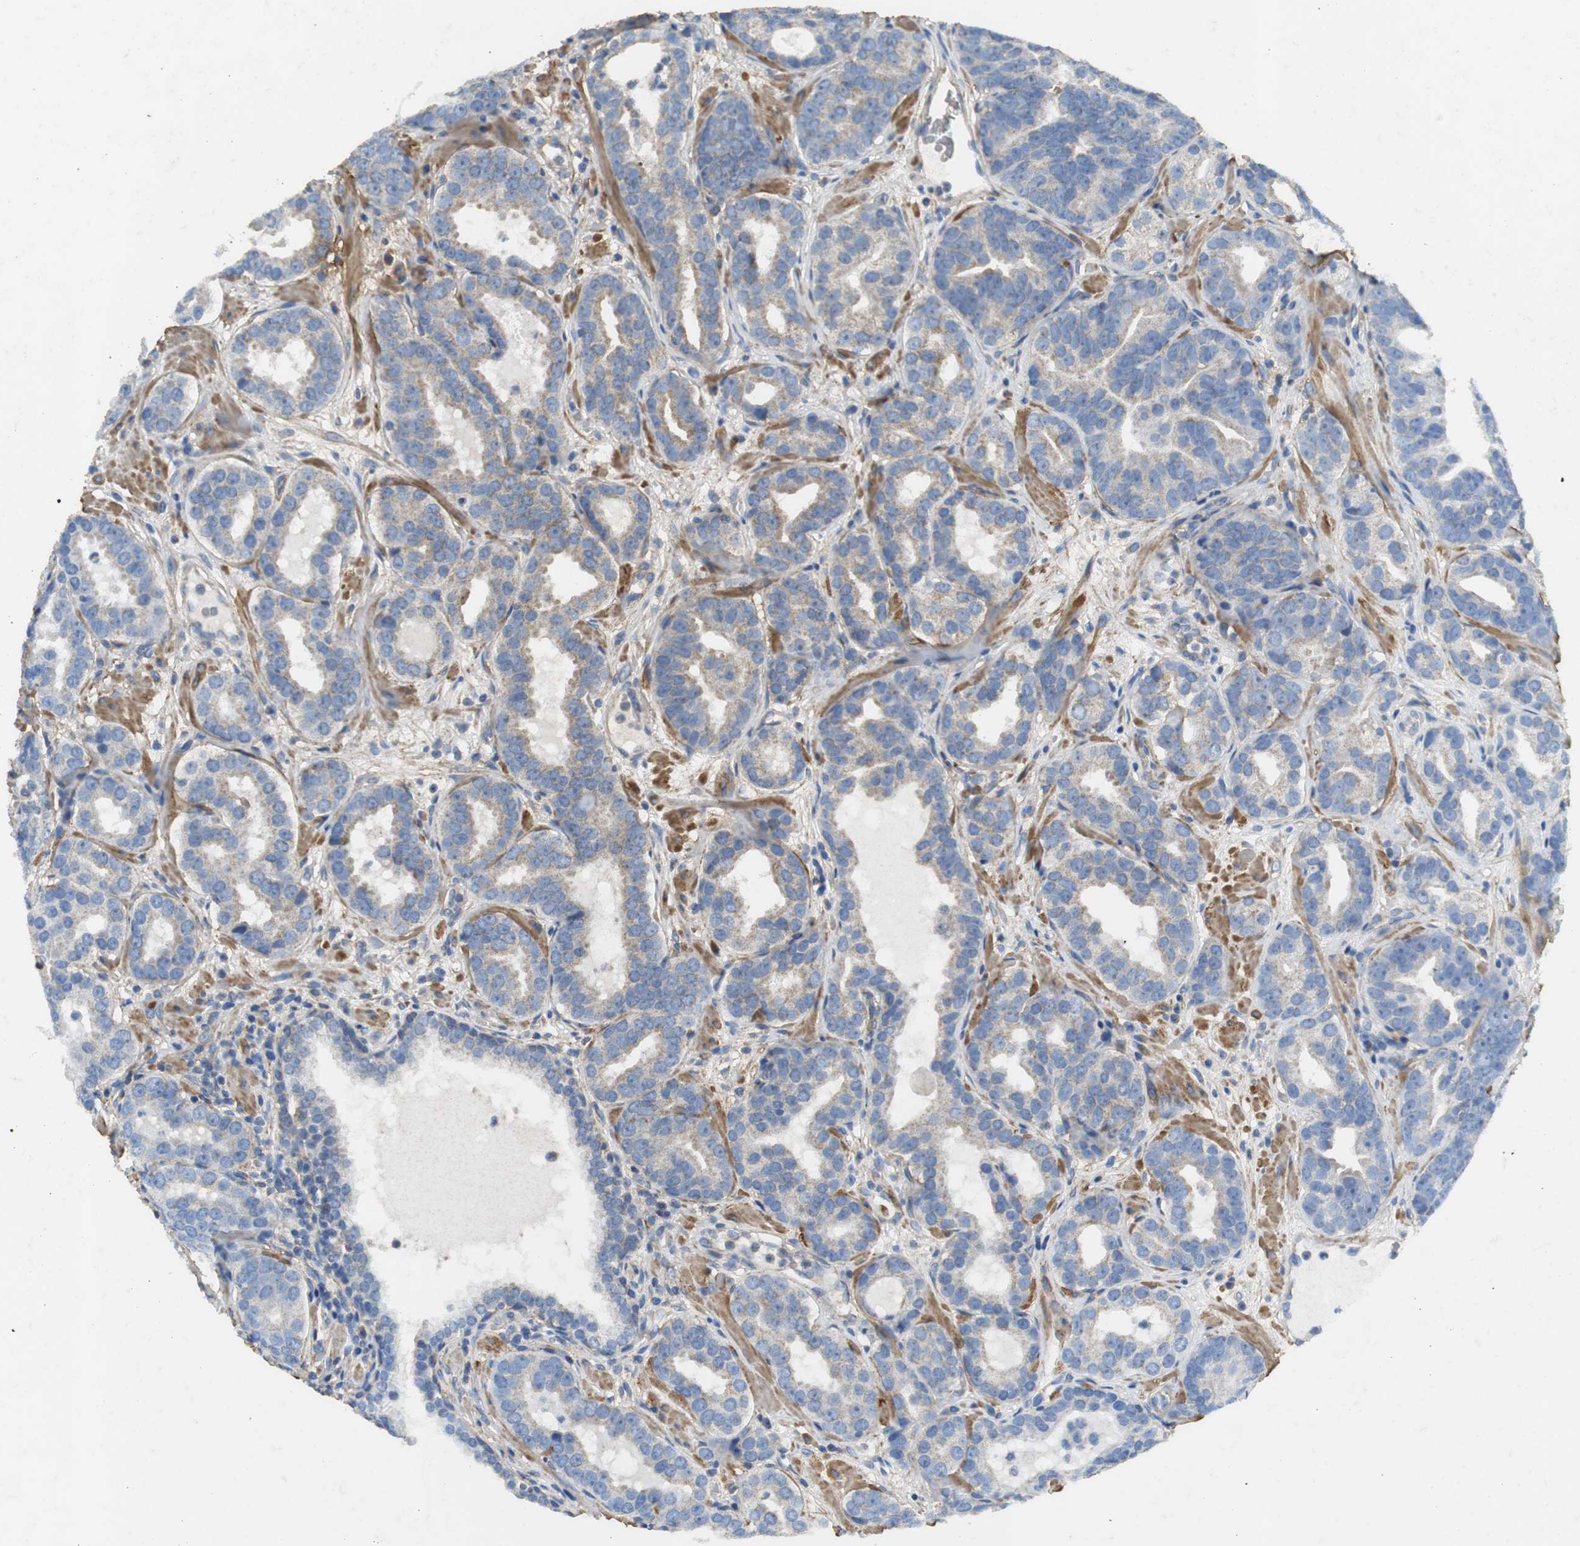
{"staining": {"intensity": "weak", "quantity": "<25%", "location": "cytoplasmic/membranous"}, "tissue": "prostate cancer", "cell_type": "Tumor cells", "image_type": "cancer", "snomed": [{"axis": "morphology", "description": "Adenocarcinoma, Low grade"}, {"axis": "topography", "description": "Prostate"}], "caption": "This is an immunohistochemistry micrograph of human prostate adenocarcinoma (low-grade). There is no positivity in tumor cells.", "gene": "NNT", "patient": {"sex": "male", "age": 59}}